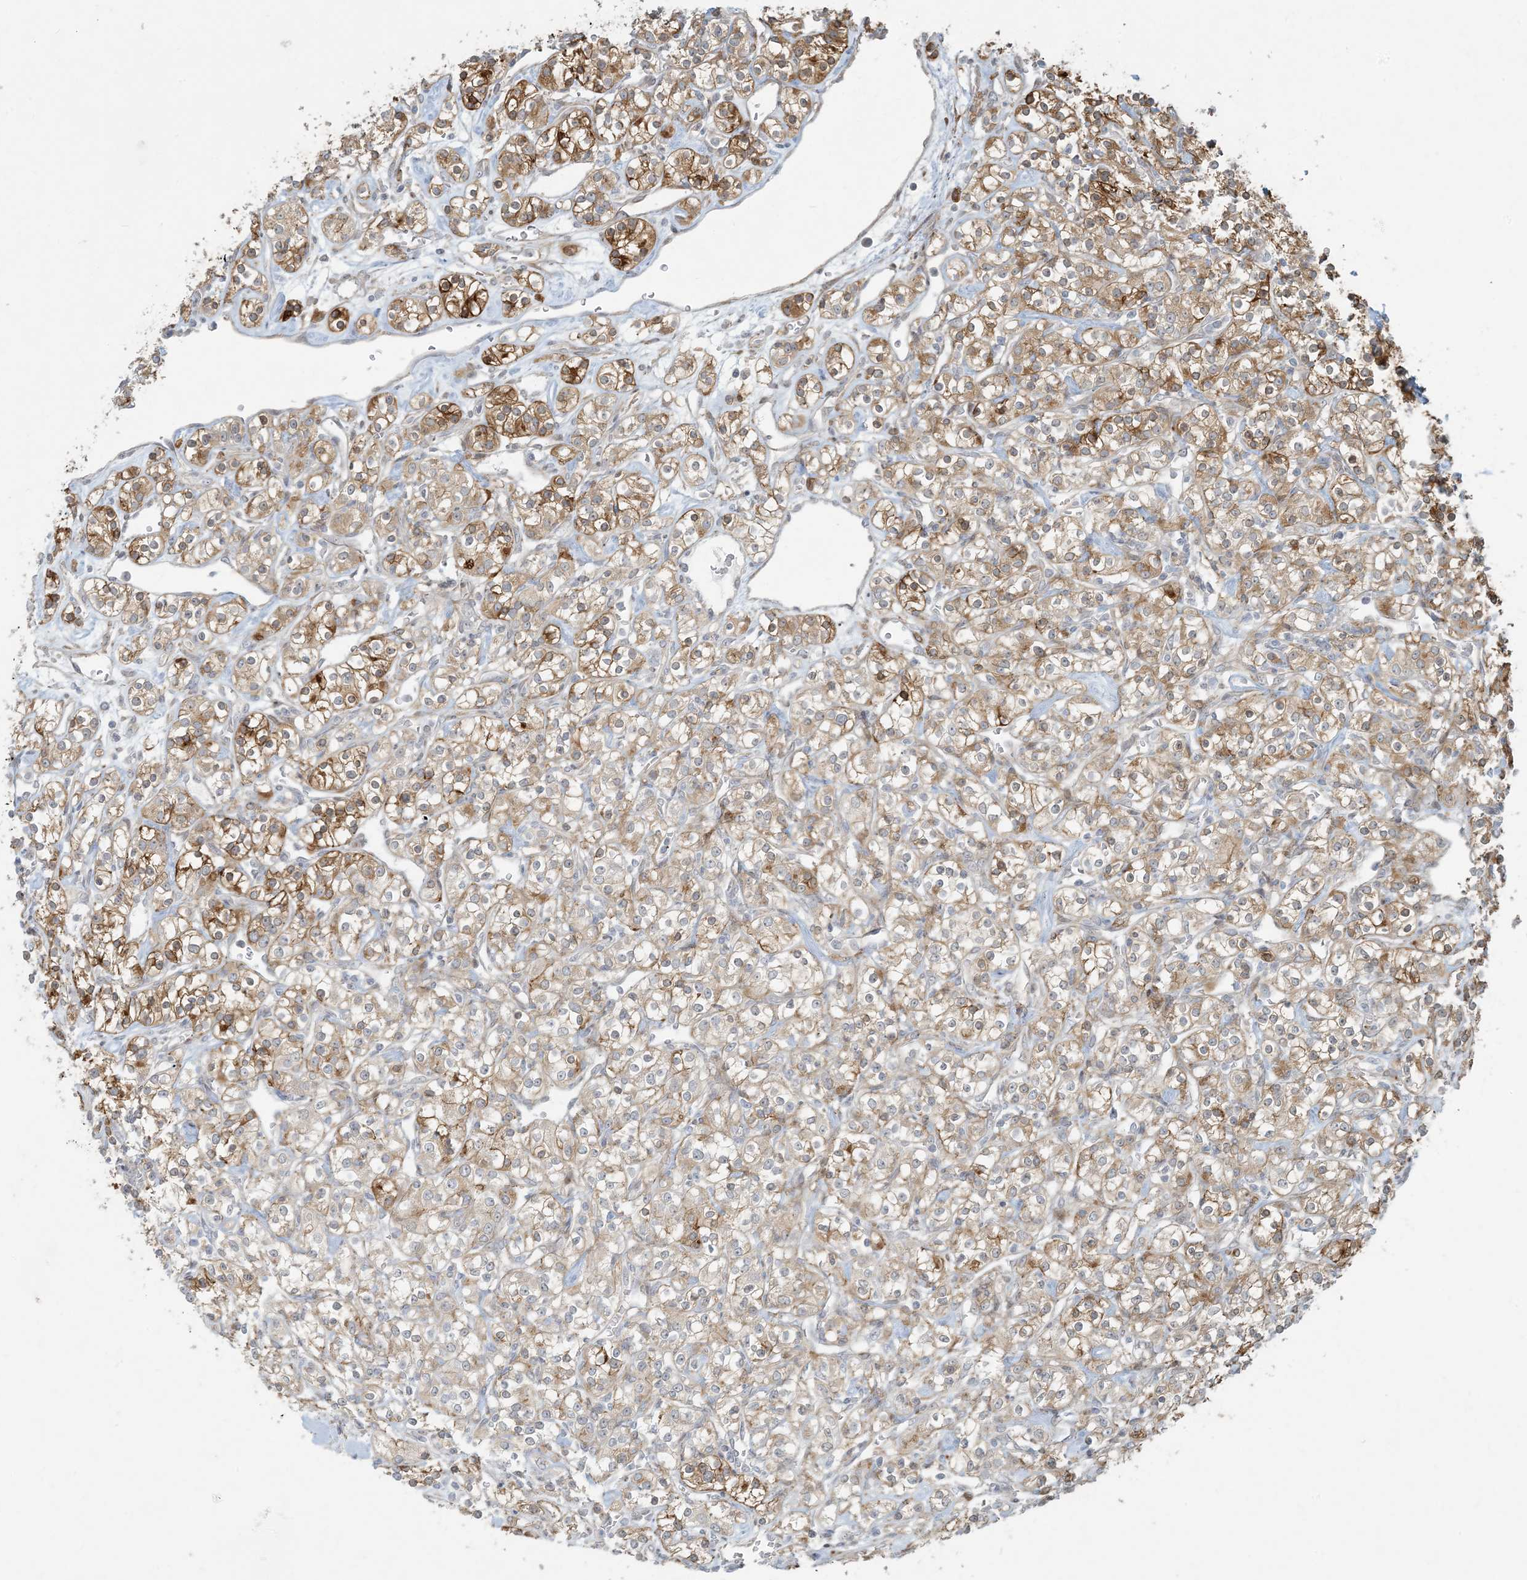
{"staining": {"intensity": "moderate", "quantity": "25%-75%", "location": "cytoplasmic/membranous"}, "tissue": "renal cancer", "cell_type": "Tumor cells", "image_type": "cancer", "snomed": [{"axis": "morphology", "description": "Adenocarcinoma, NOS"}, {"axis": "topography", "description": "Kidney"}], "caption": "Renal cancer (adenocarcinoma) was stained to show a protein in brown. There is medium levels of moderate cytoplasmic/membranous expression in approximately 25%-75% of tumor cells.", "gene": "BCORL1", "patient": {"sex": "male", "age": 77}}